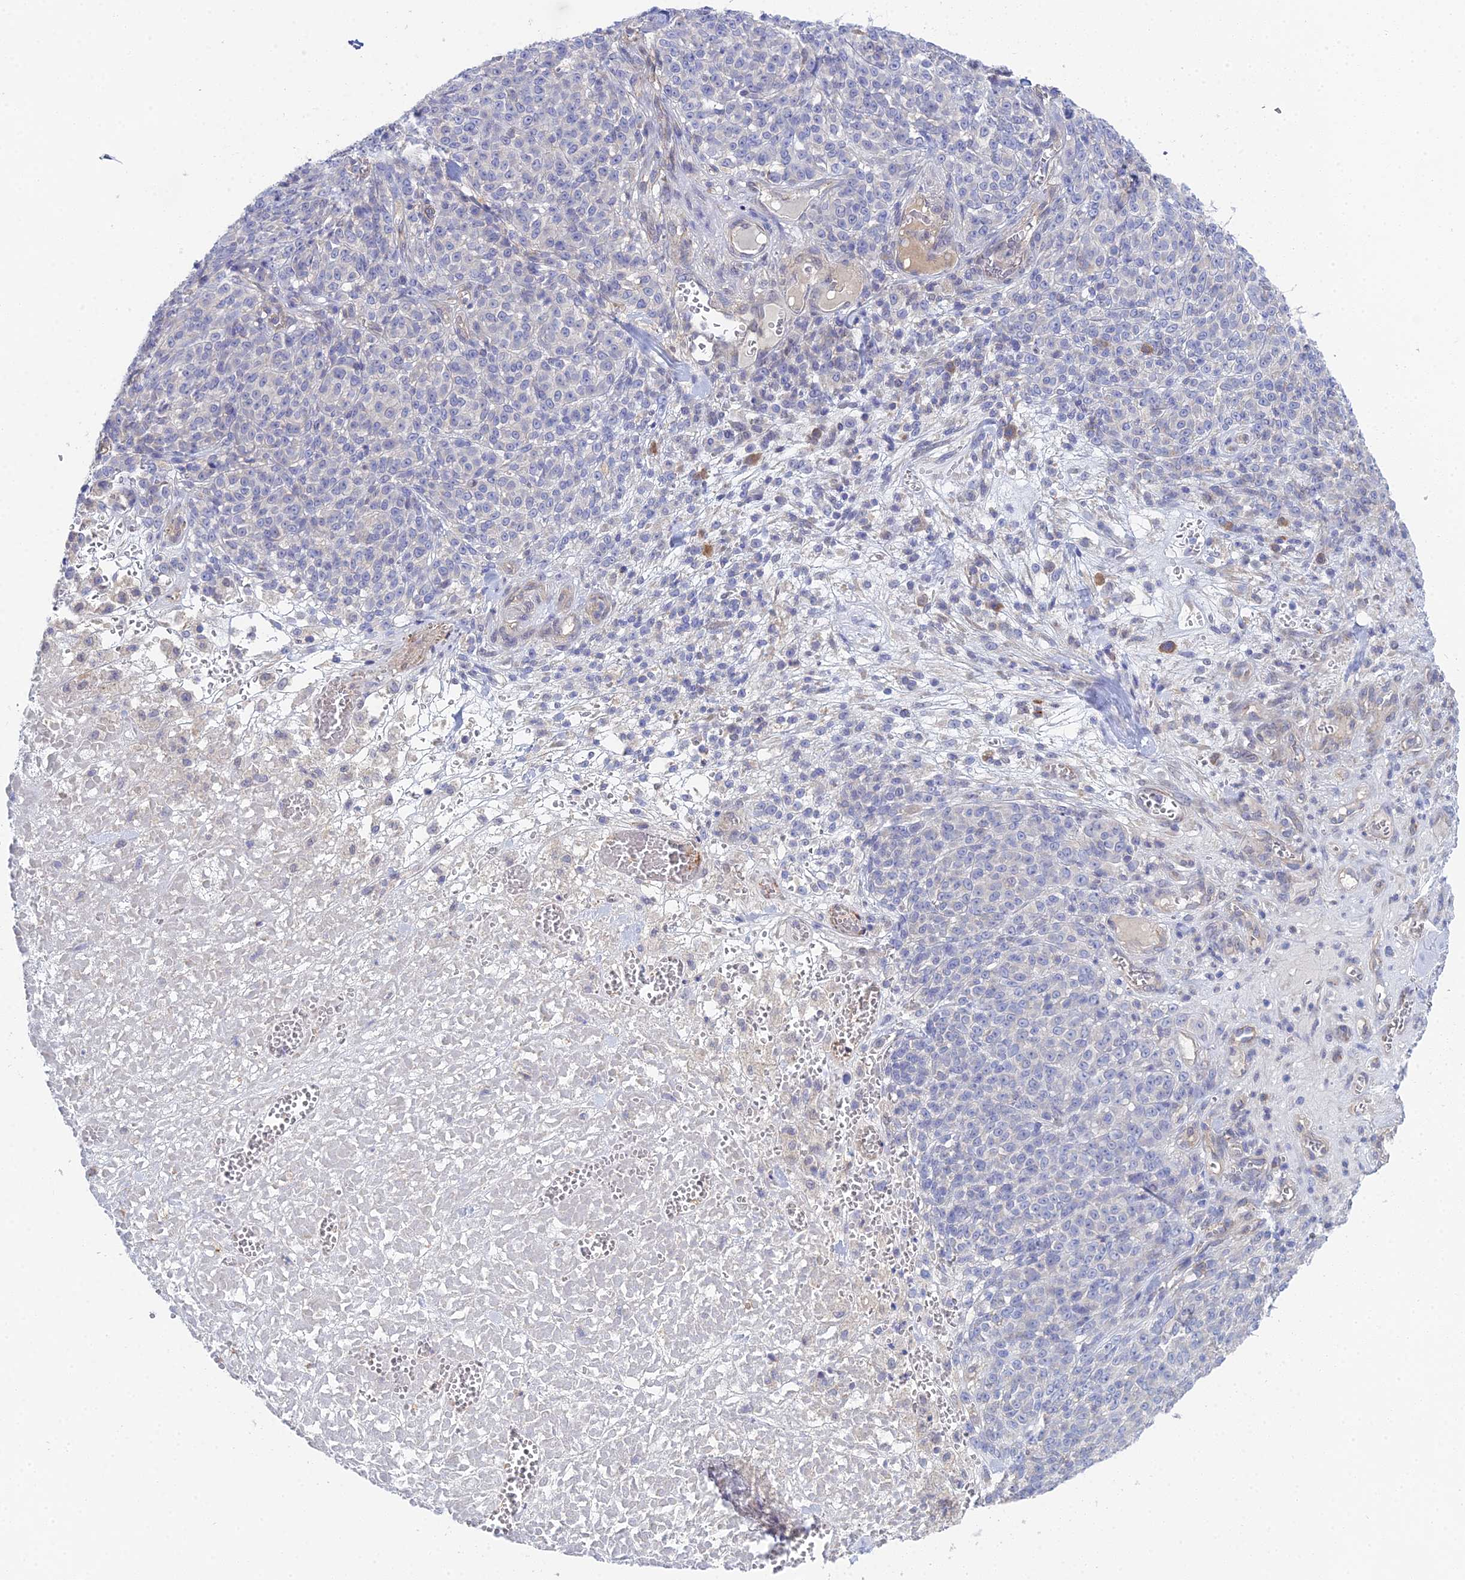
{"staining": {"intensity": "negative", "quantity": "none", "location": "none"}, "tissue": "melanoma", "cell_type": "Tumor cells", "image_type": "cancer", "snomed": [{"axis": "morphology", "description": "Normal tissue, NOS"}, {"axis": "morphology", "description": "Malignant melanoma, NOS"}, {"axis": "topography", "description": "Skin"}], "caption": "Micrograph shows no protein positivity in tumor cells of malignant melanoma tissue. The staining is performed using DAB (3,3'-diaminobenzidine) brown chromogen with nuclei counter-stained in using hematoxylin.", "gene": "DNAH14", "patient": {"sex": "female", "age": 34}}